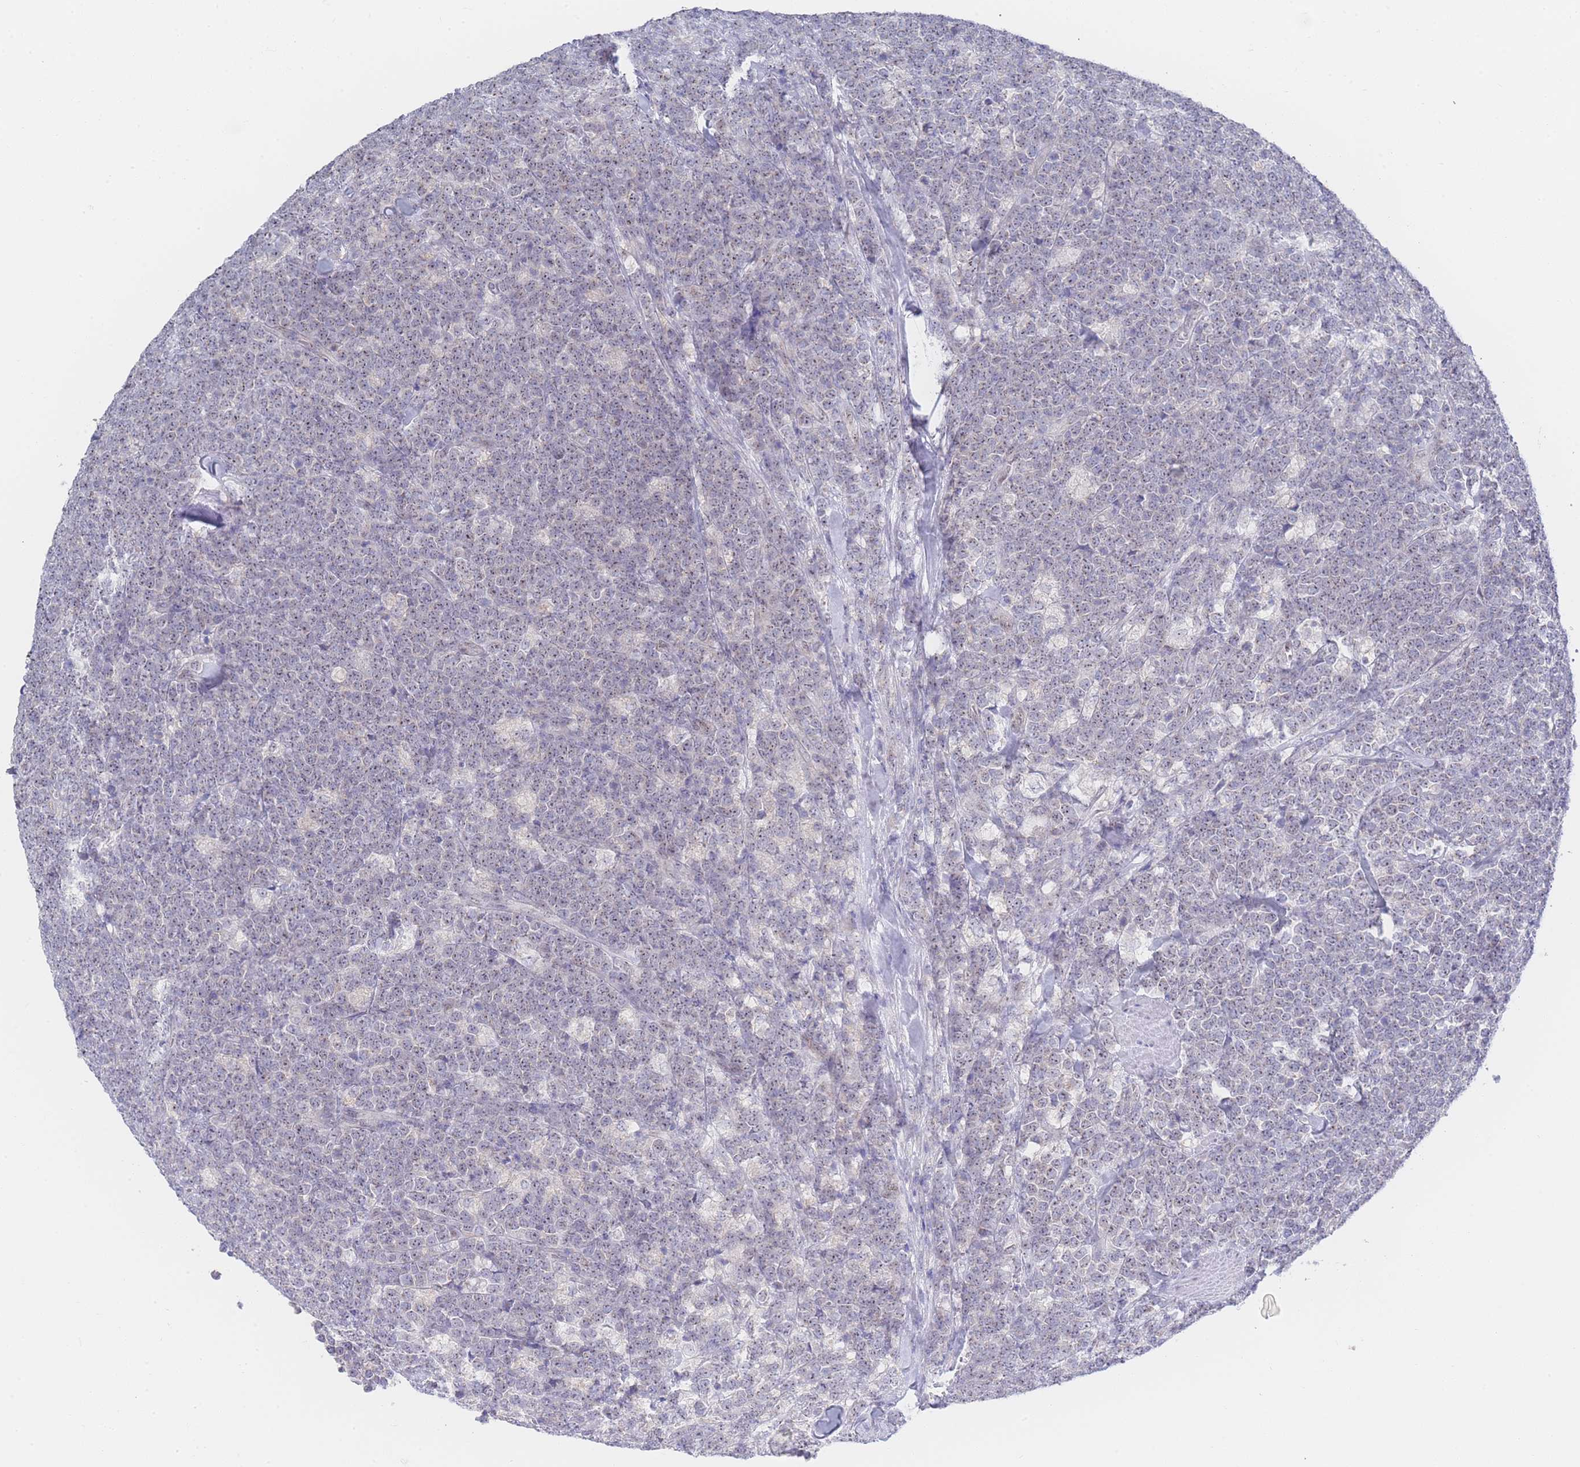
{"staining": {"intensity": "weak", "quantity": "25%-75%", "location": "nuclear"}, "tissue": "lymphoma", "cell_type": "Tumor cells", "image_type": "cancer", "snomed": [{"axis": "morphology", "description": "Malignant lymphoma, non-Hodgkin's type, High grade"}, {"axis": "topography", "description": "Small intestine"}, {"axis": "topography", "description": "Colon"}], "caption": "Tumor cells display weak nuclear positivity in approximately 25%-75% of cells in lymphoma.", "gene": "ZNF142", "patient": {"sex": "male", "age": 8}}